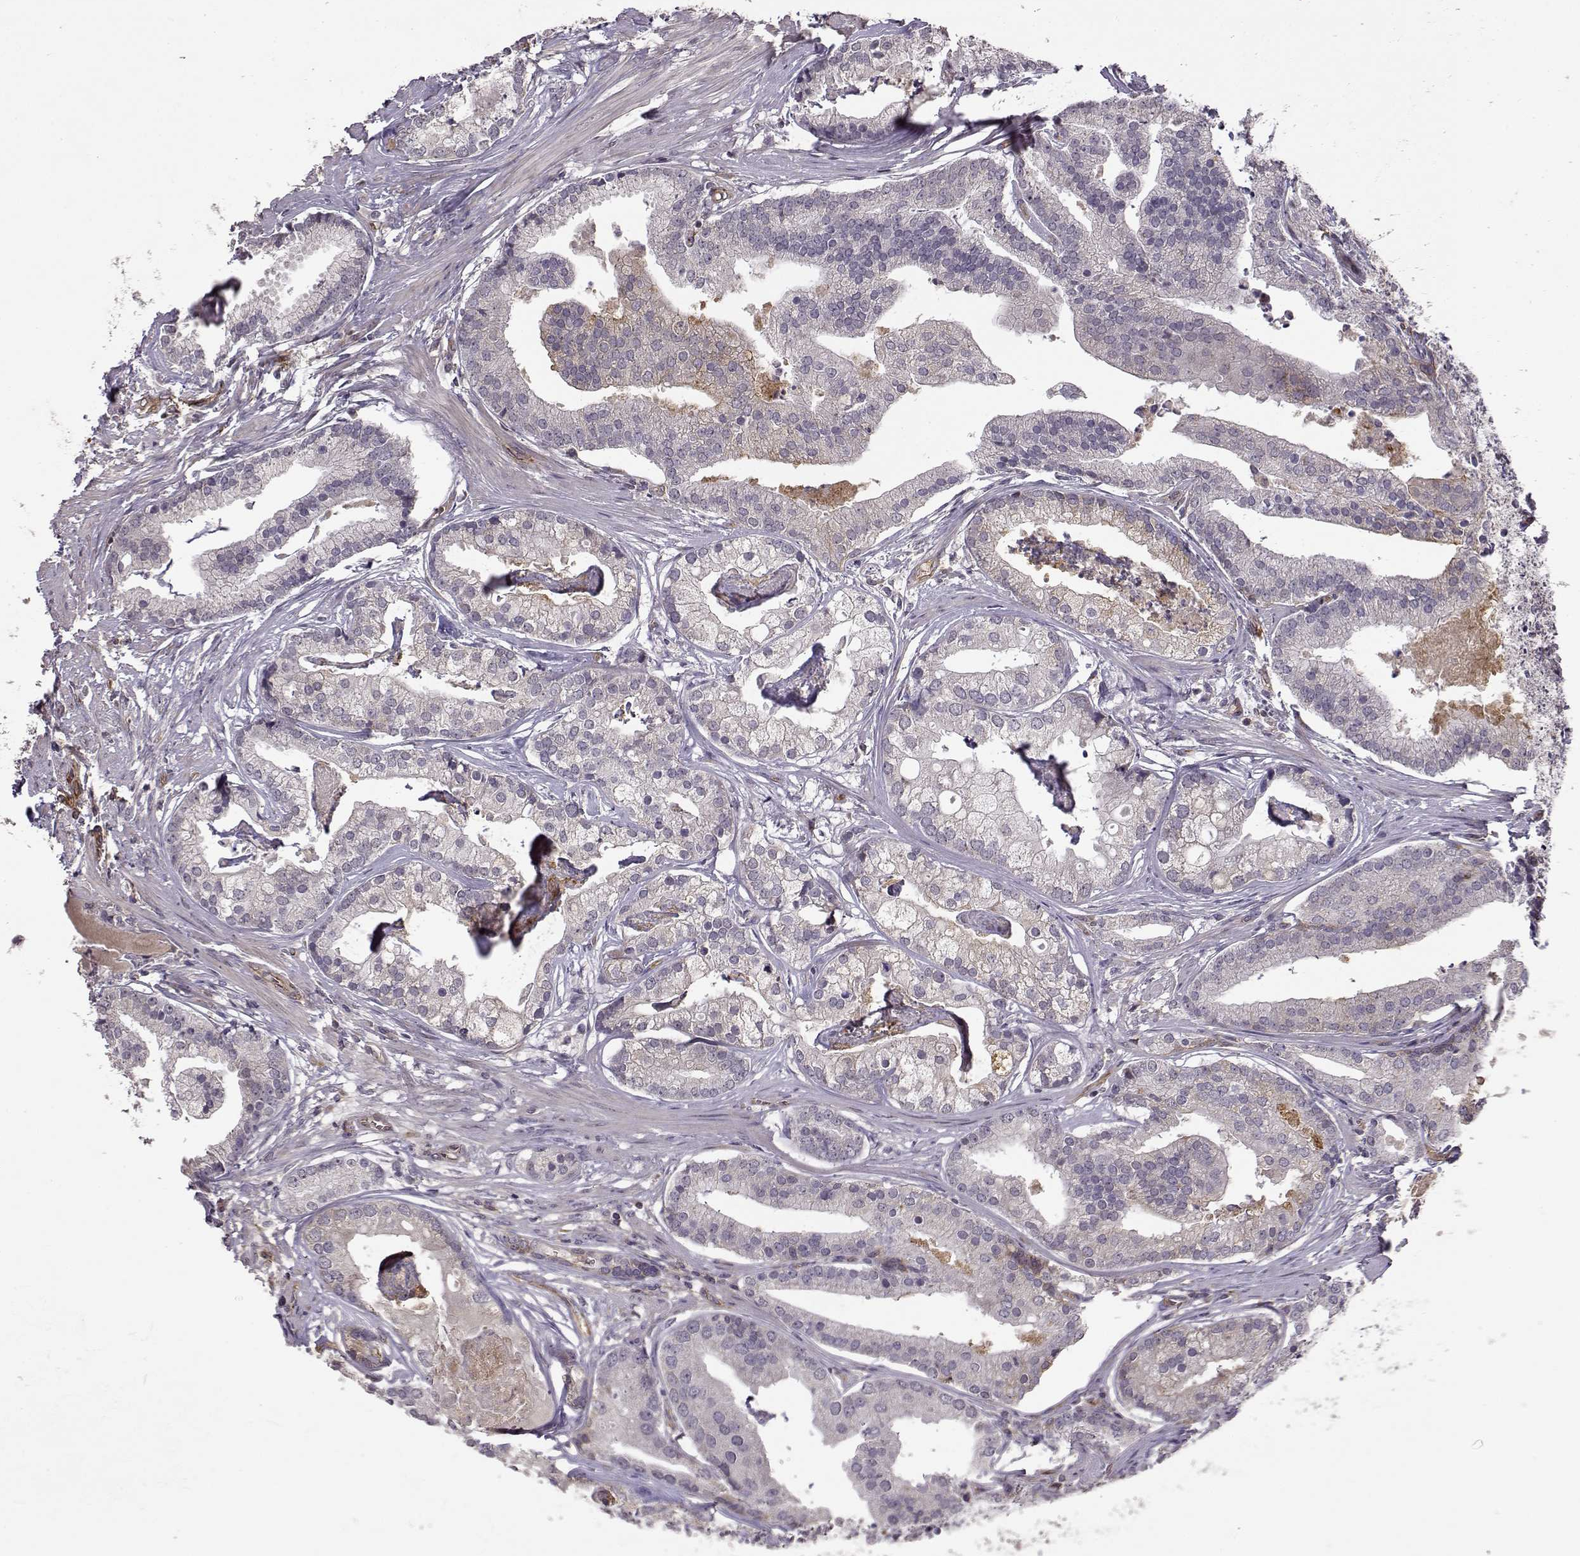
{"staining": {"intensity": "negative", "quantity": "none", "location": "none"}, "tissue": "prostate cancer", "cell_type": "Tumor cells", "image_type": "cancer", "snomed": [{"axis": "morphology", "description": "Adenocarcinoma, NOS"}, {"axis": "topography", "description": "Prostate and seminal vesicle, NOS"}, {"axis": "topography", "description": "Prostate"}], "caption": "An IHC histopathology image of prostate adenocarcinoma is shown. There is no staining in tumor cells of prostate adenocarcinoma. The staining is performed using DAB (3,3'-diaminobenzidine) brown chromogen with nuclei counter-stained in using hematoxylin.", "gene": "IFITM1", "patient": {"sex": "male", "age": 44}}